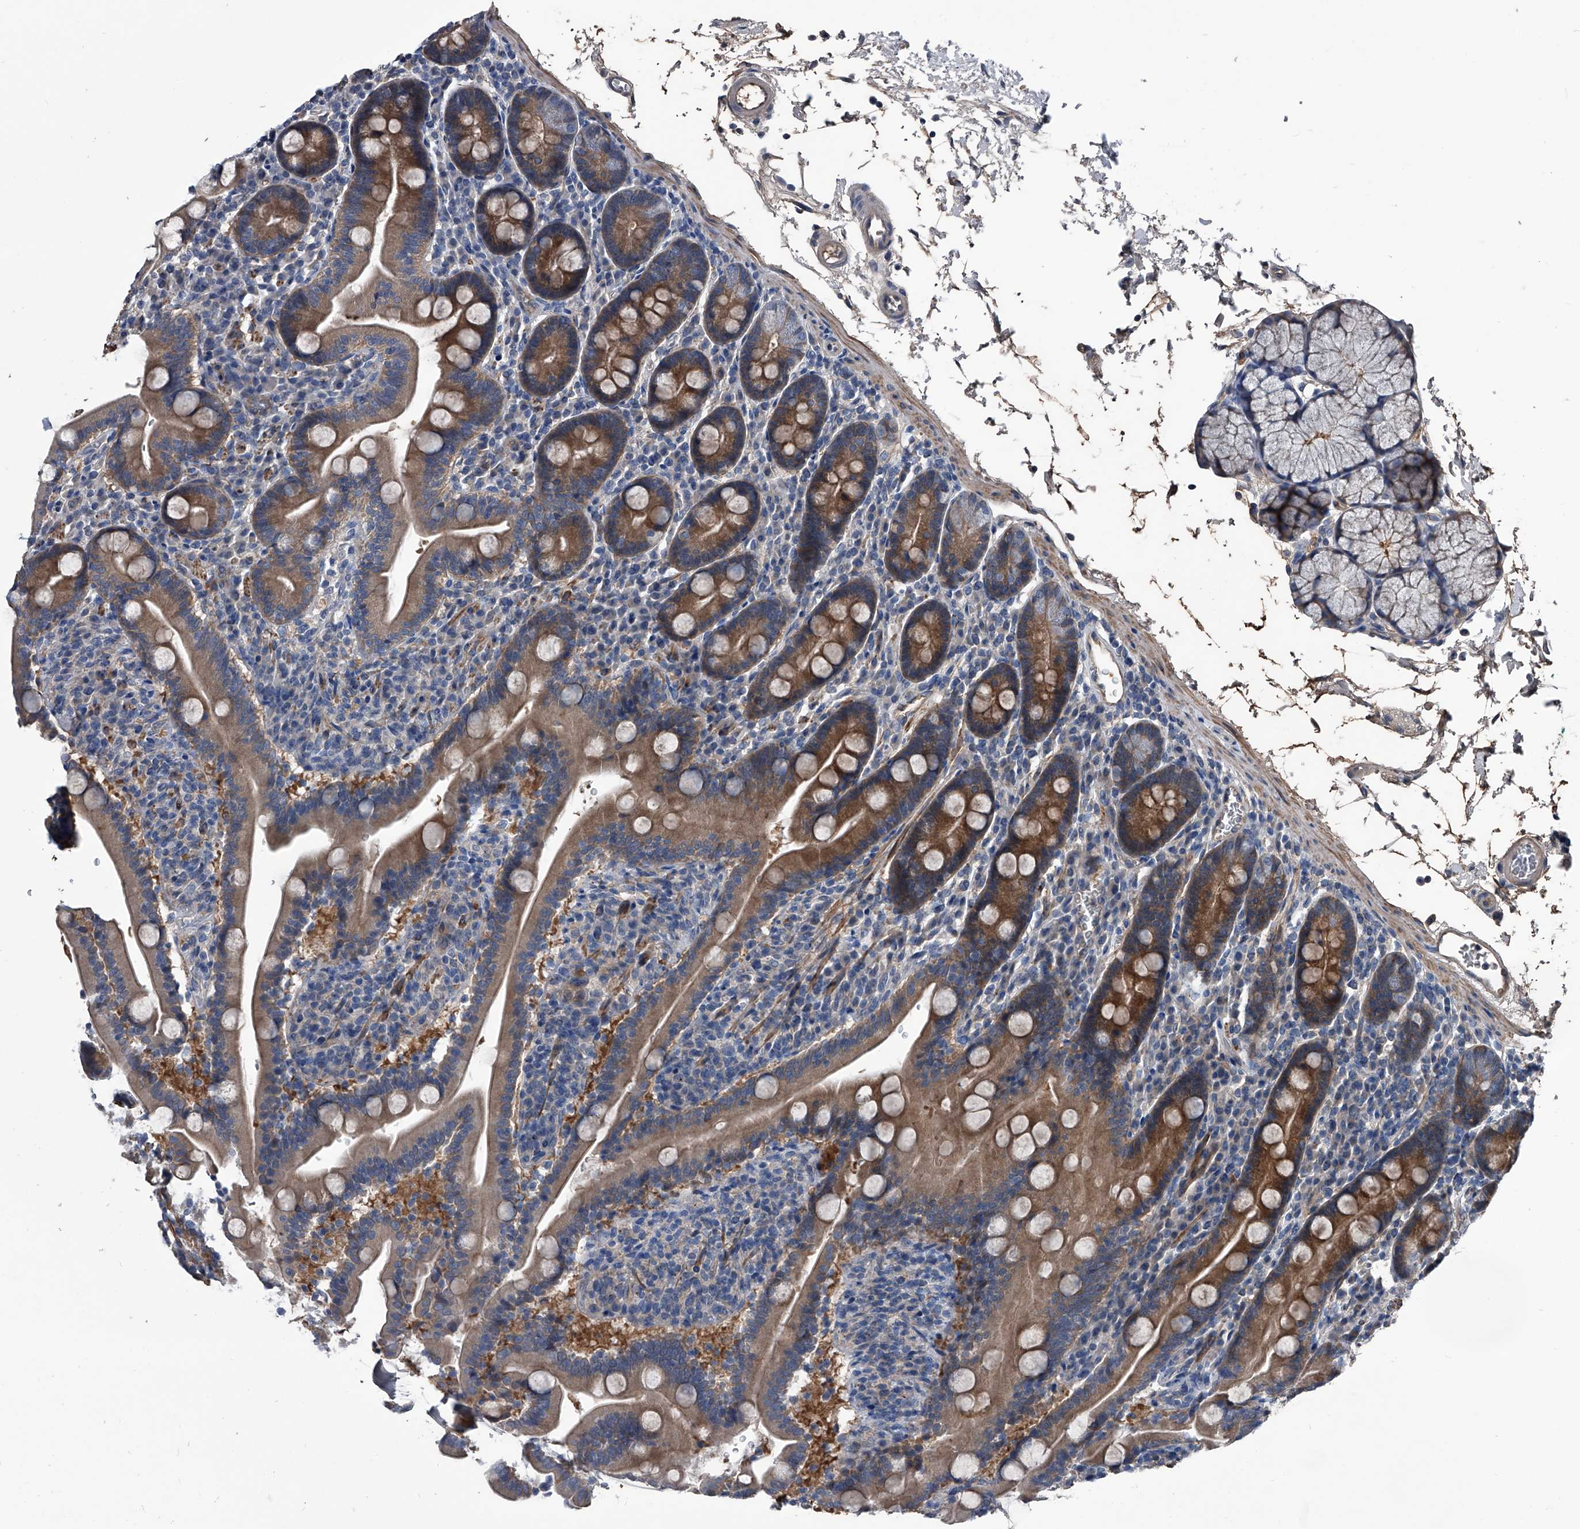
{"staining": {"intensity": "moderate", "quantity": ">75%", "location": "cytoplasmic/membranous"}, "tissue": "duodenum", "cell_type": "Glandular cells", "image_type": "normal", "snomed": [{"axis": "morphology", "description": "Normal tissue, NOS"}, {"axis": "topography", "description": "Duodenum"}], "caption": "Immunohistochemistry (IHC) histopathology image of benign human duodenum stained for a protein (brown), which shows medium levels of moderate cytoplasmic/membranous positivity in about >75% of glandular cells.", "gene": "KIF13A", "patient": {"sex": "male", "age": 35}}